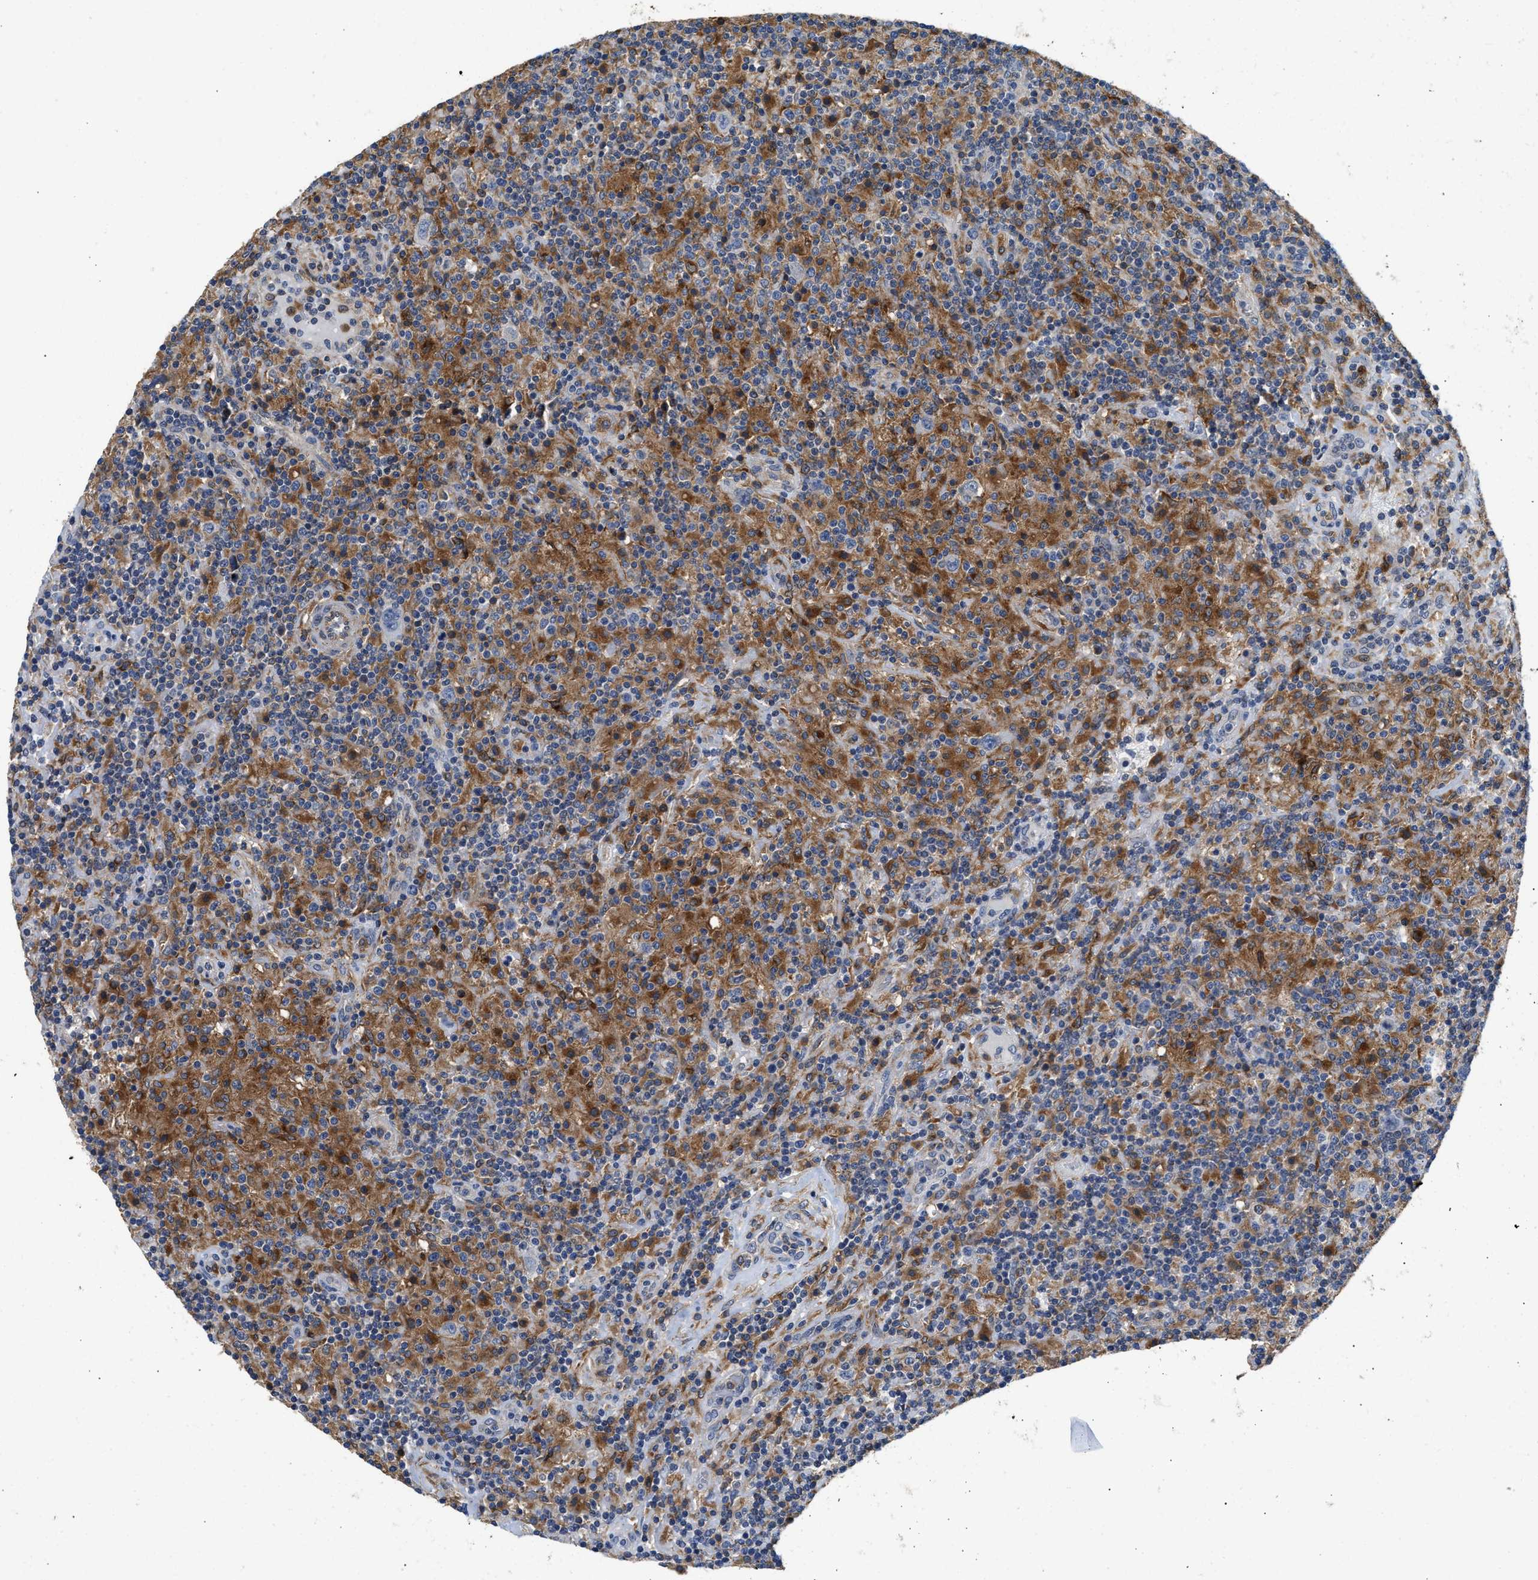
{"staining": {"intensity": "negative", "quantity": "none", "location": "none"}, "tissue": "lymphoma", "cell_type": "Tumor cells", "image_type": "cancer", "snomed": [{"axis": "morphology", "description": "Hodgkin's disease, NOS"}, {"axis": "topography", "description": "Lymph node"}], "caption": "Hodgkin's disease was stained to show a protein in brown. There is no significant staining in tumor cells.", "gene": "RAB31", "patient": {"sex": "male", "age": 70}}